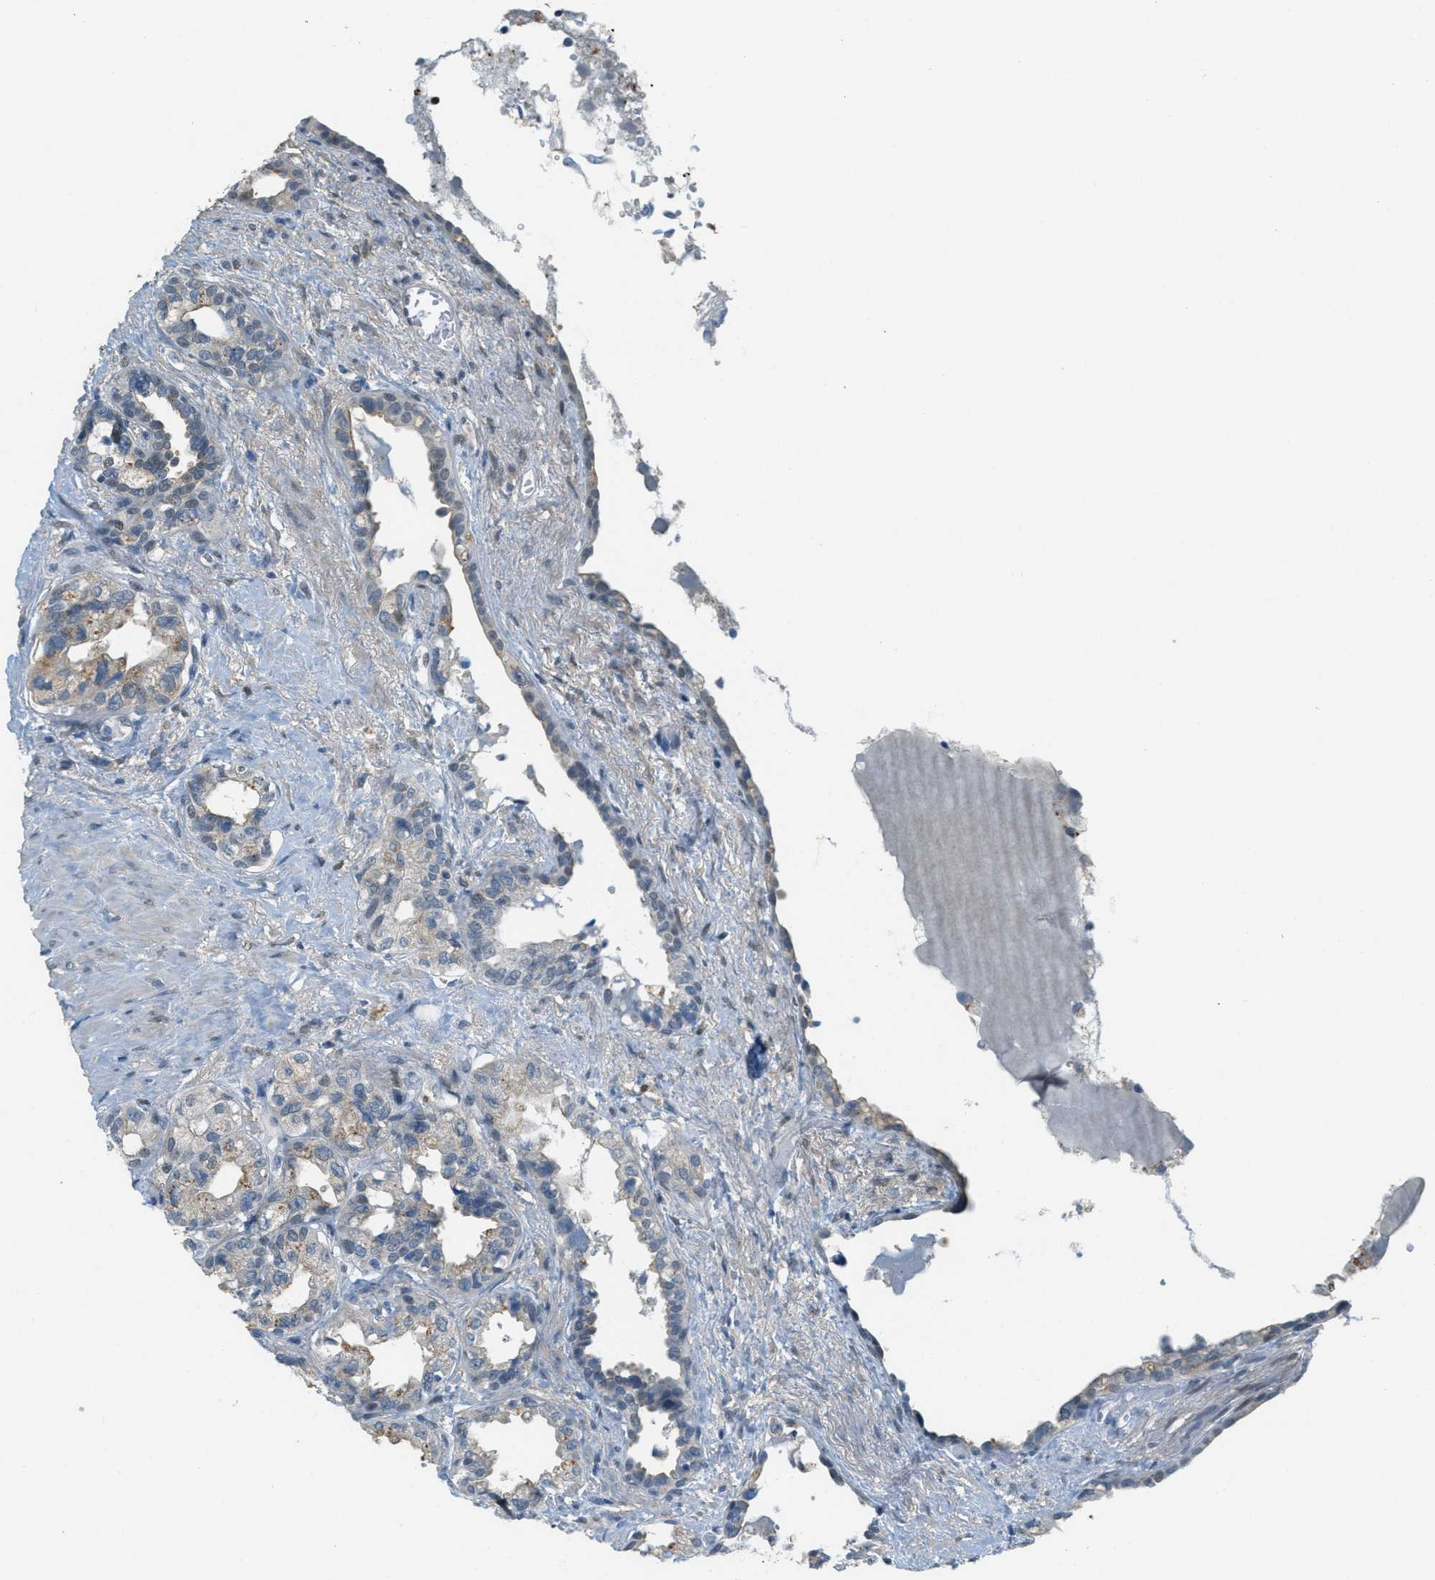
{"staining": {"intensity": "weak", "quantity": "25%-75%", "location": "cytoplasmic/membranous"}, "tissue": "seminal vesicle", "cell_type": "Glandular cells", "image_type": "normal", "snomed": [{"axis": "morphology", "description": "Normal tissue, NOS"}, {"axis": "topography", "description": "Seminal veicle"}], "caption": "Seminal vesicle stained with DAB immunohistochemistry (IHC) displays low levels of weak cytoplasmic/membranous staining in about 25%-75% of glandular cells.", "gene": "TCF3", "patient": {"sex": "male", "age": 61}}